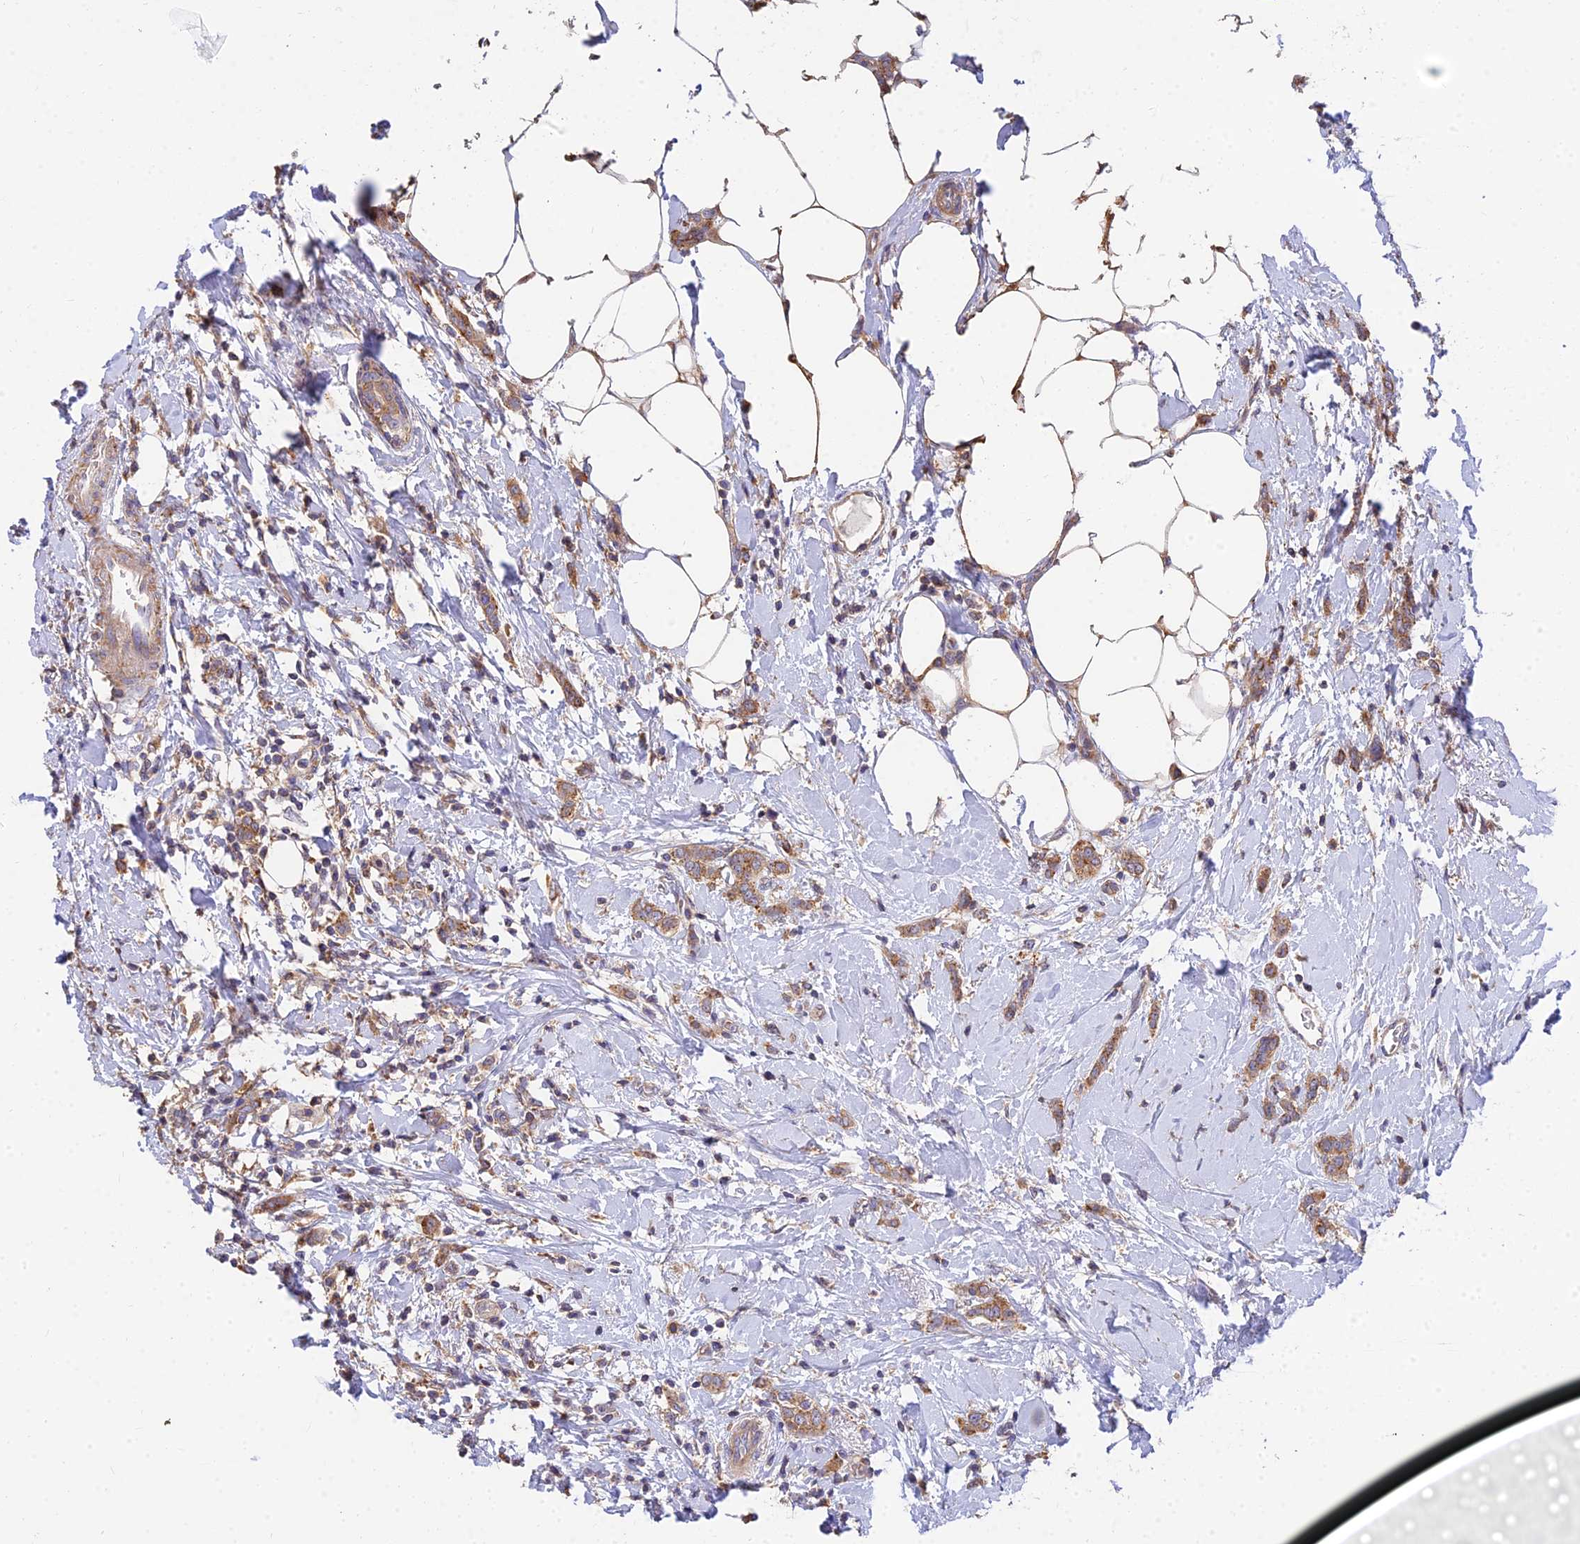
{"staining": {"intensity": "moderate", "quantity": ">75%", "location": "cytoplasmic/membranous"}, "tissue": "breast cancer", "cell_type": "Tumor cells", "image_type": "cancer", "snomed": [{"axis": "morphology", "description": "Duct carcinoma"}, {"axis": "topography", "description": "Breast"}], "caption": "DAB (3,3'-diaminobenzidine) immunohistochemical staining of human breast cancer (invasive ductal carcinoma) shows moderate cytoplasmic/membranous protein positivity in approximately >75% of tumor cells.", "gene": "ARL8B", "patient": {"sex": "female", "age": 72}}